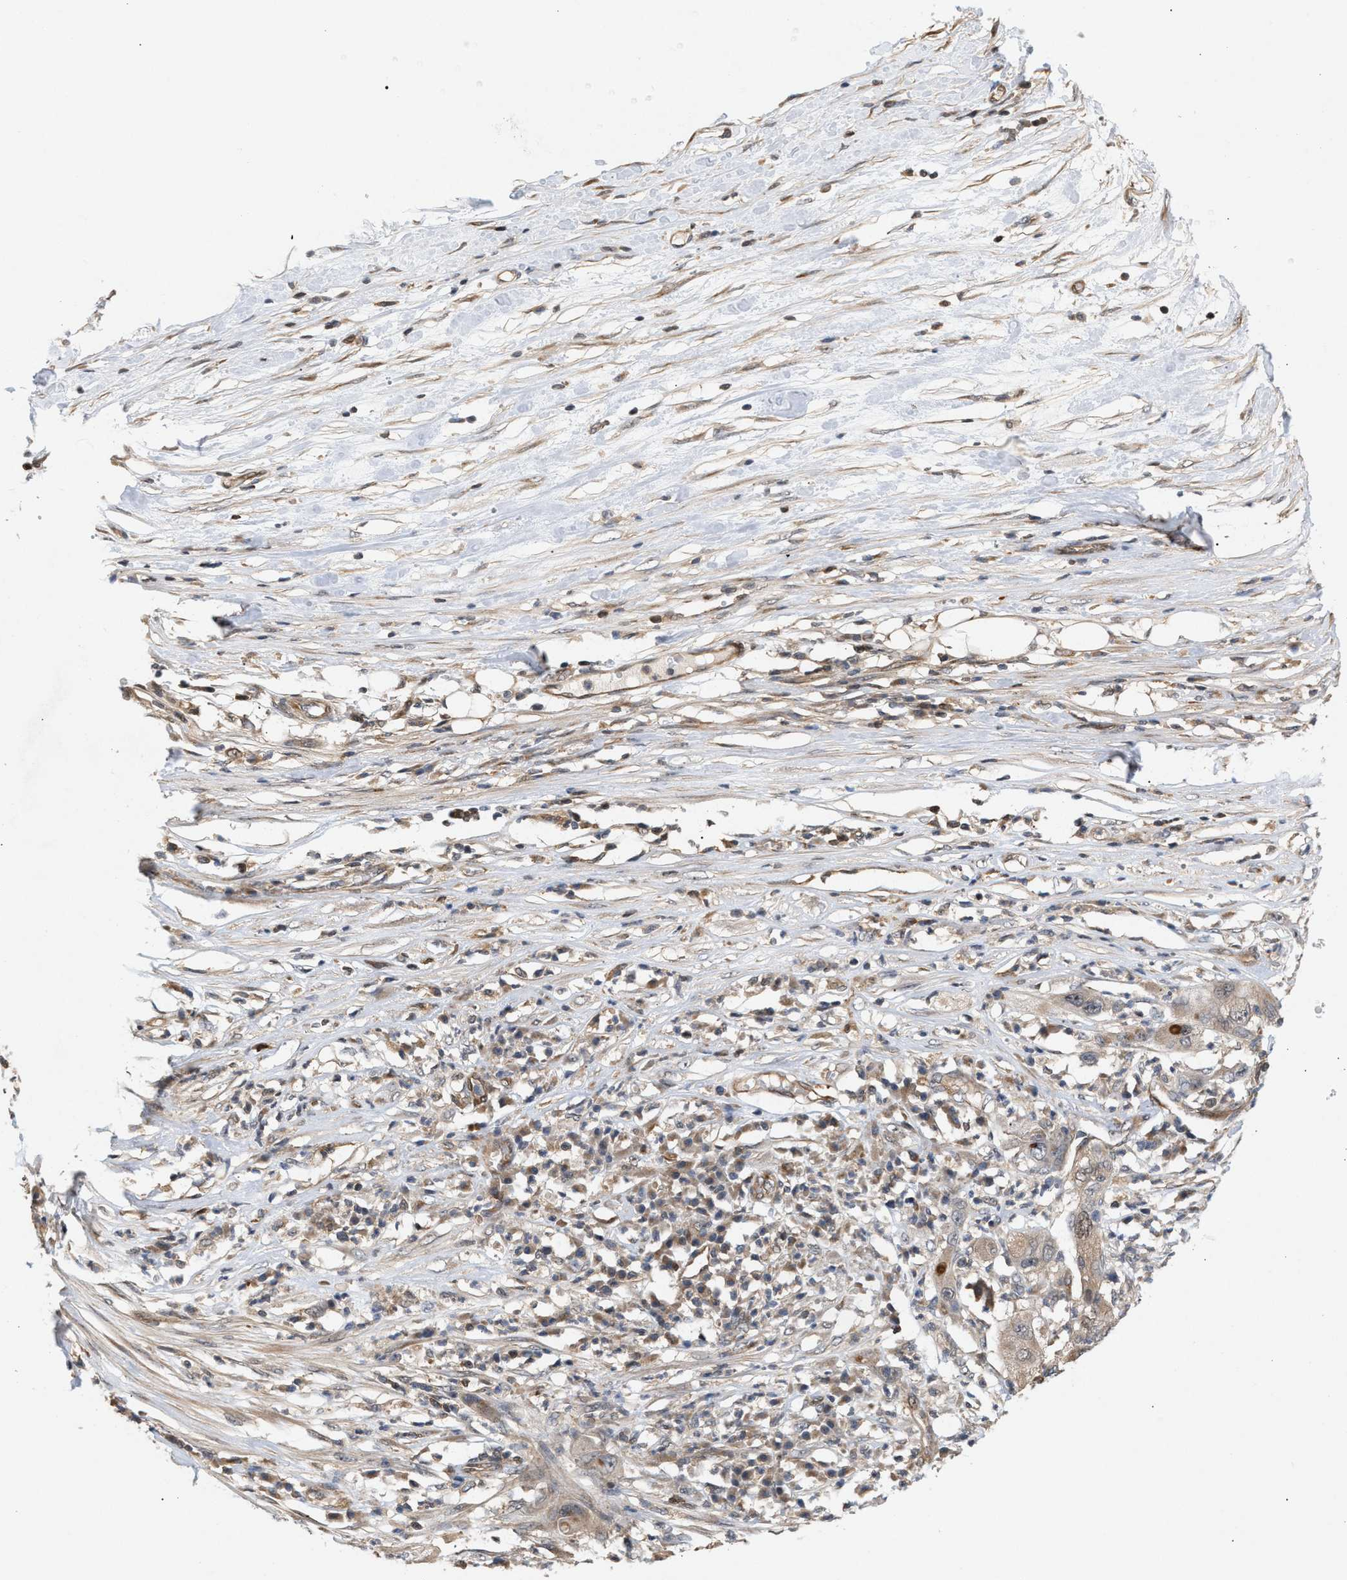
{"staining": {"intensity": "weak", "quantity": ">75%", "location": "cytoplasmic/membranous"}, "tissue": "pancreatic cancer", "cell_type": "Tumor cells", "image_type": "cancer", "snomed": [{"axis": "morphology", "description": "Adenocarcinoma, NOS"}, {"axis": "topography", "description": "Pancreas"}], "caption": "Immunohistochemical staining of adenocarcinoma (pancreatic) displays low levels of weak cytoplasmic/membranous protein staining in approximately >75% of tumor cells. Nuclei are stained in blue.", "gene": "GLOD4", "patient": {"sex": "female", "age": 78}}